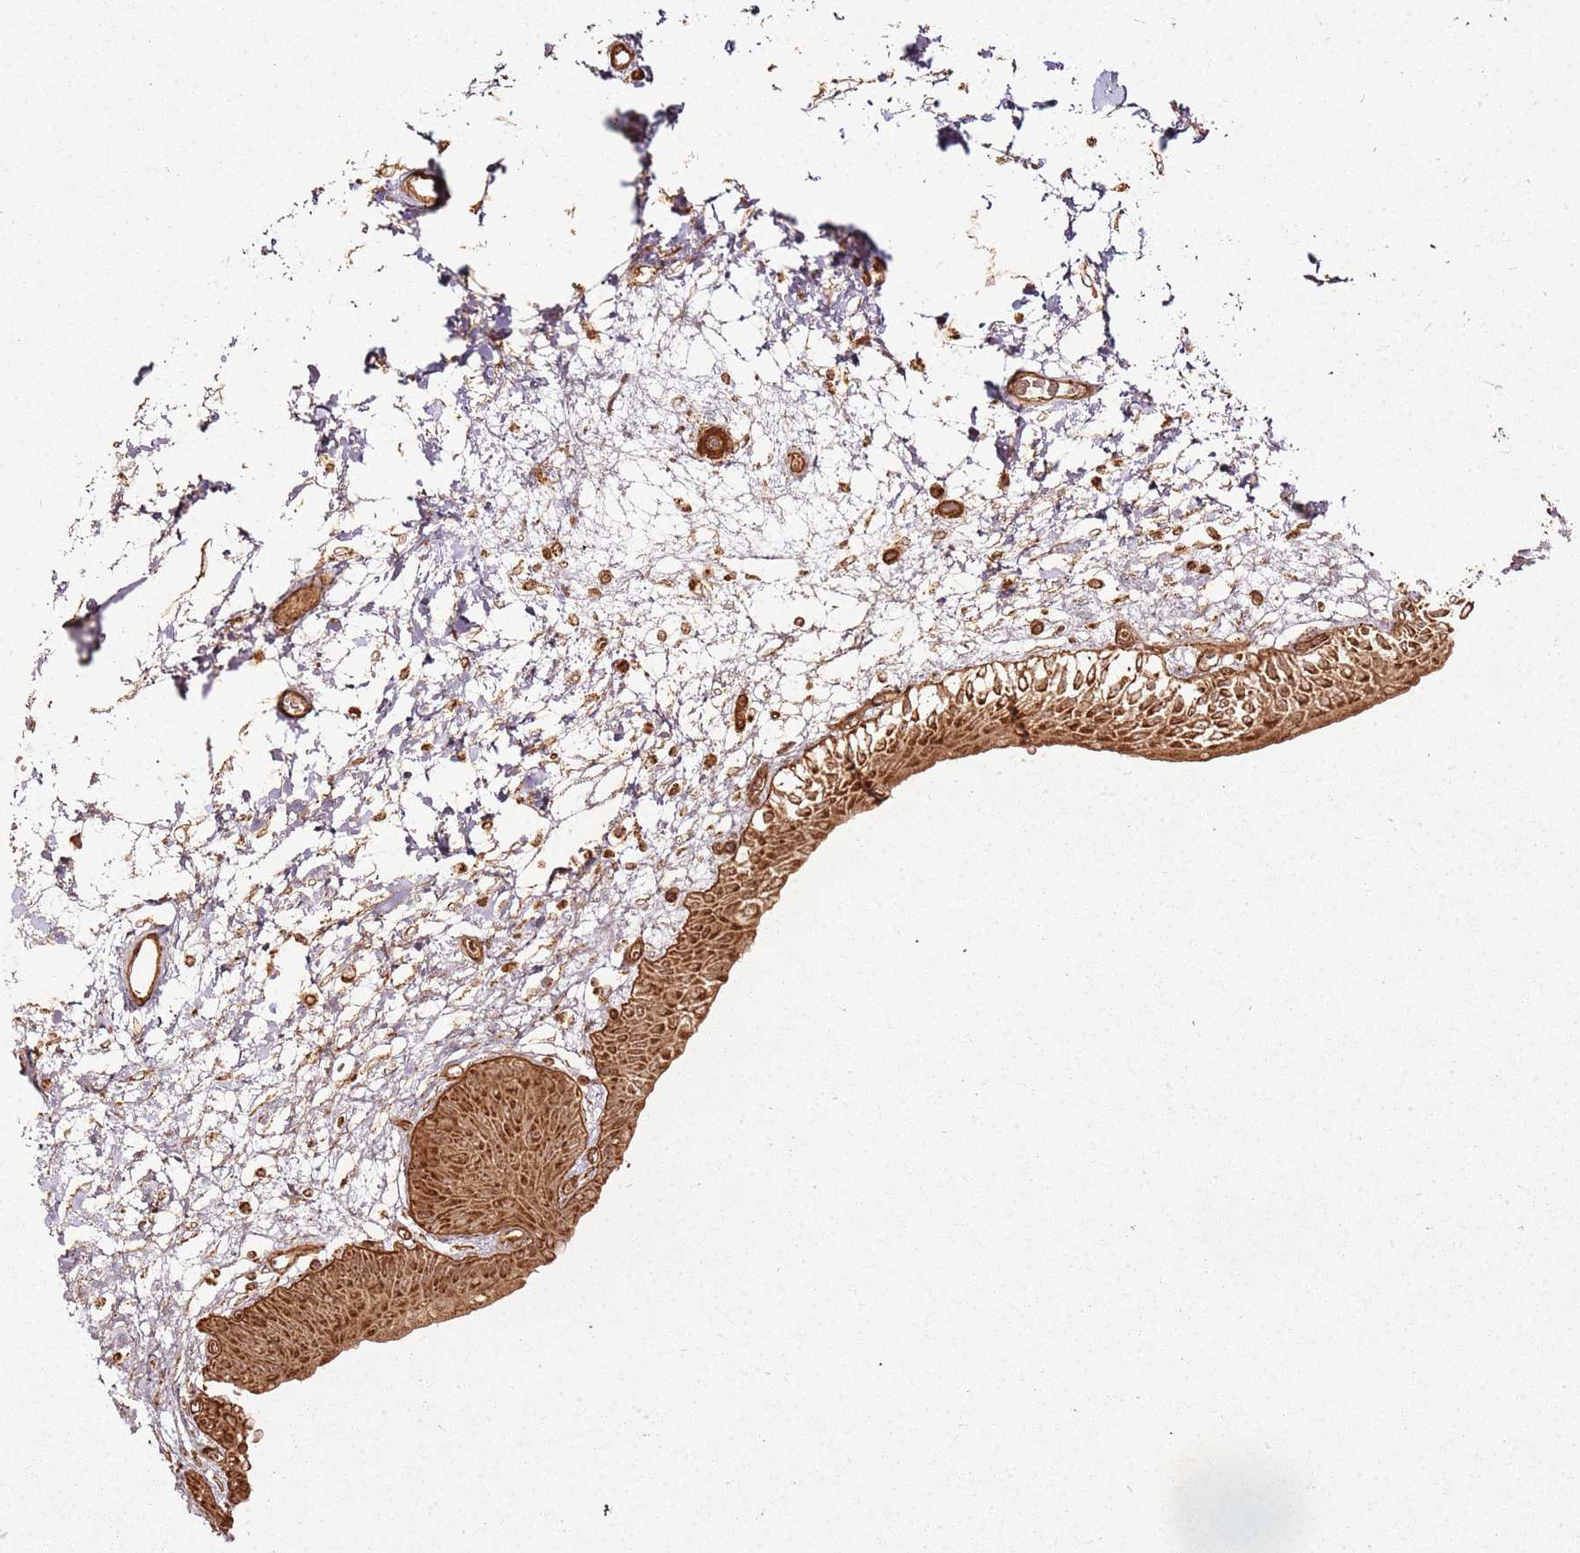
{"staining": {"intensity": "strong", "quantity": ">75%", "location": "cytoplasmic/membranous"}, "tissue": "urinary bladder", "cell_type": "Urothelial cells", "image_type": "normal", "snomed": [{"axis": "morphology", "description": "Normal tissue, NOS"}, {"axis": "topography", "description": "Urinary bladder"}], "caption": "Strong cytoplasmic/membranous positivity for a protein is seen in approximately >75% of urothelial cells of normal urinary bladder using immunohistochemistry (IHC).", "gene": "MRPS6", "patient": {"sex": "male", "age": 83}}